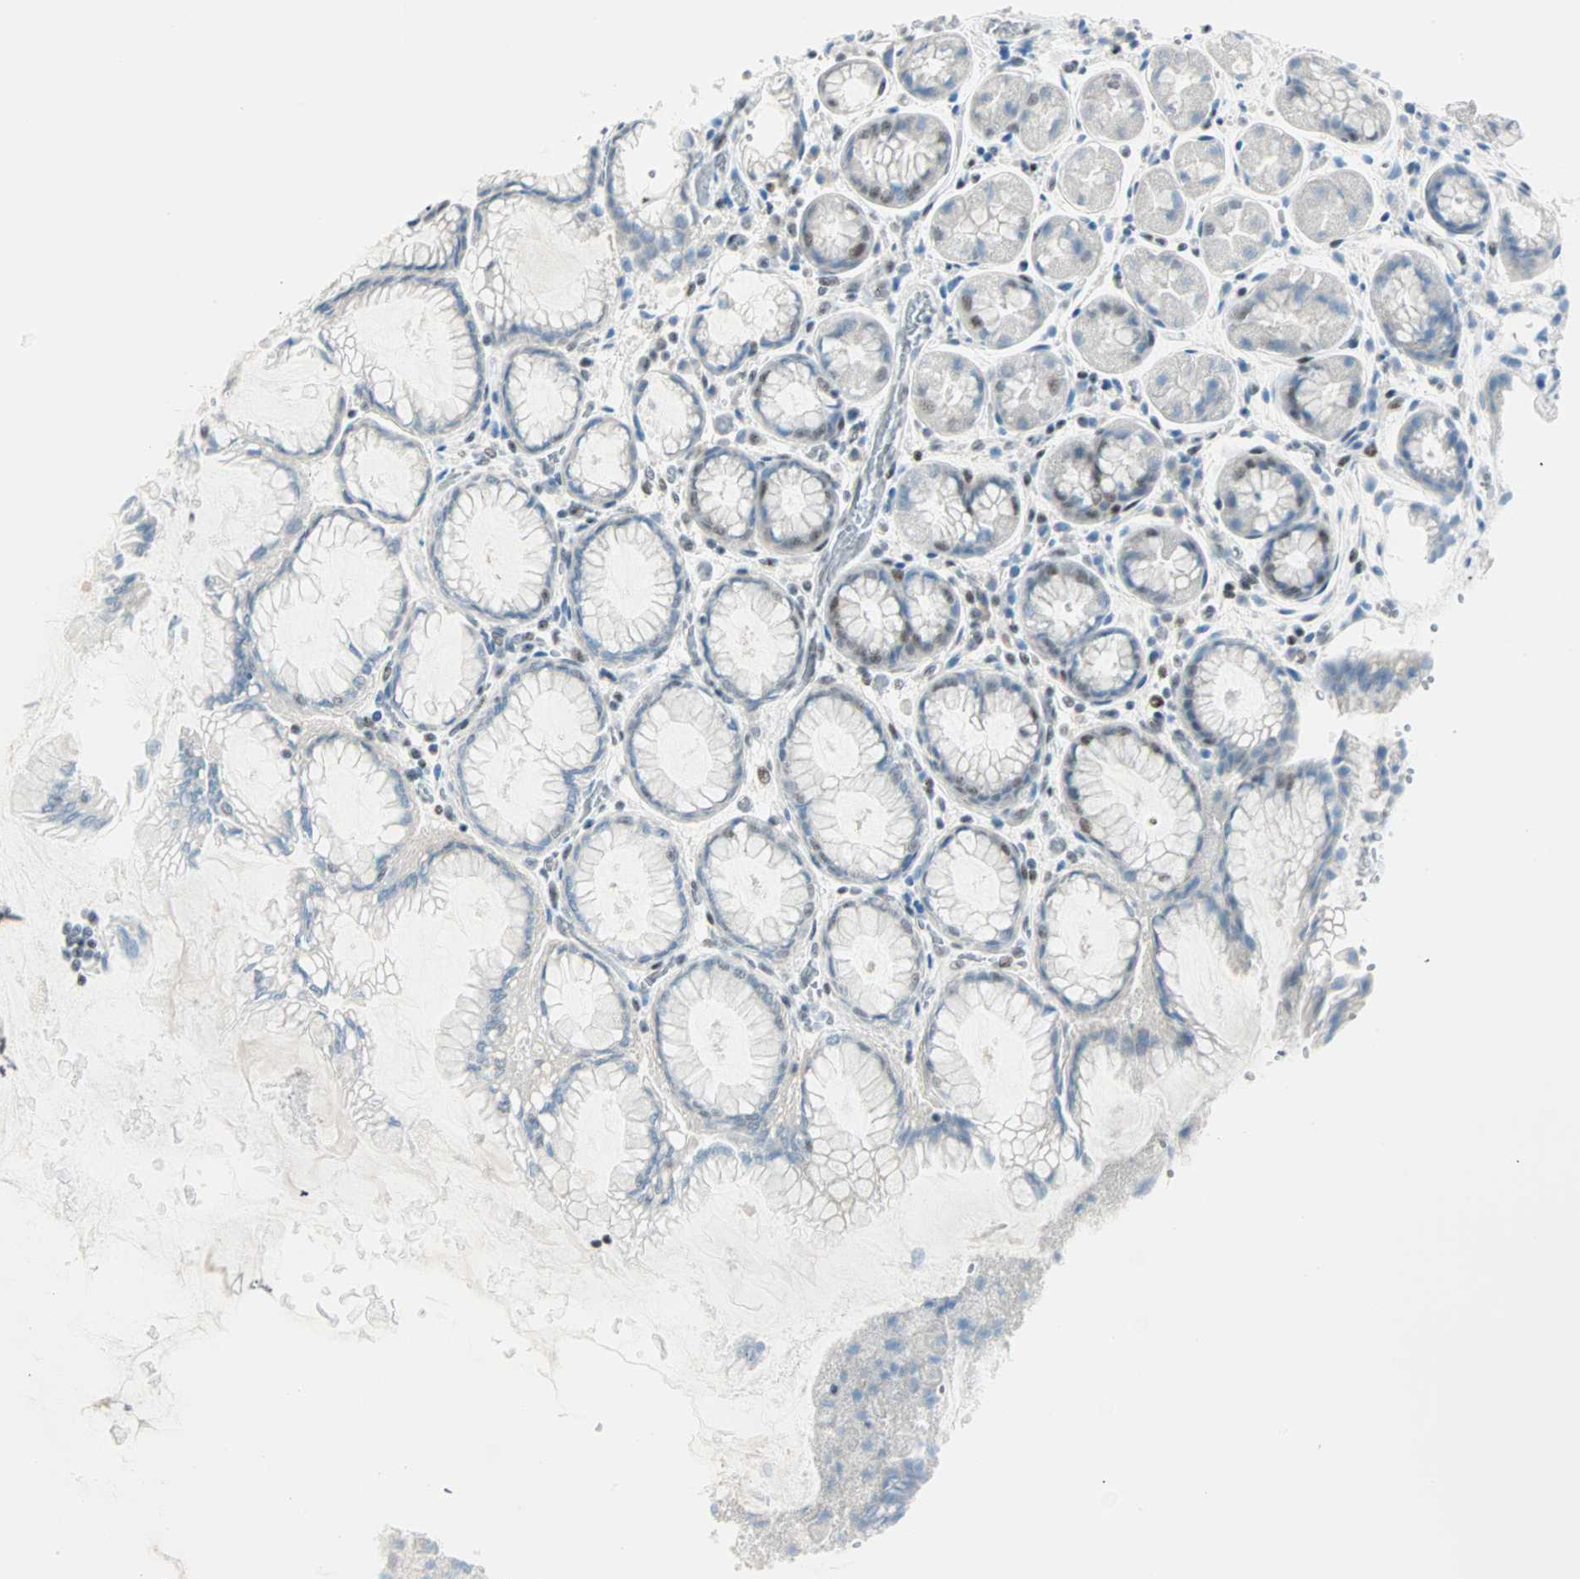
{"staining": {"intensity": "weak", "quantity": "<25%", "location": "nuclear"}, "tissue": "stomach", "cell_type": "Glandular cells", "image_type": "normal", "snomed": [{"axis": "morphology", "description": "Normal tissue, NOS"}, {"axis": "topography", "description": "Stomach, upper"}], "caption": "There is no significant positivity in glandular cells of stomach.", "gene": "PKNOX1", "patient": {"sex": "female", "age": 56}}